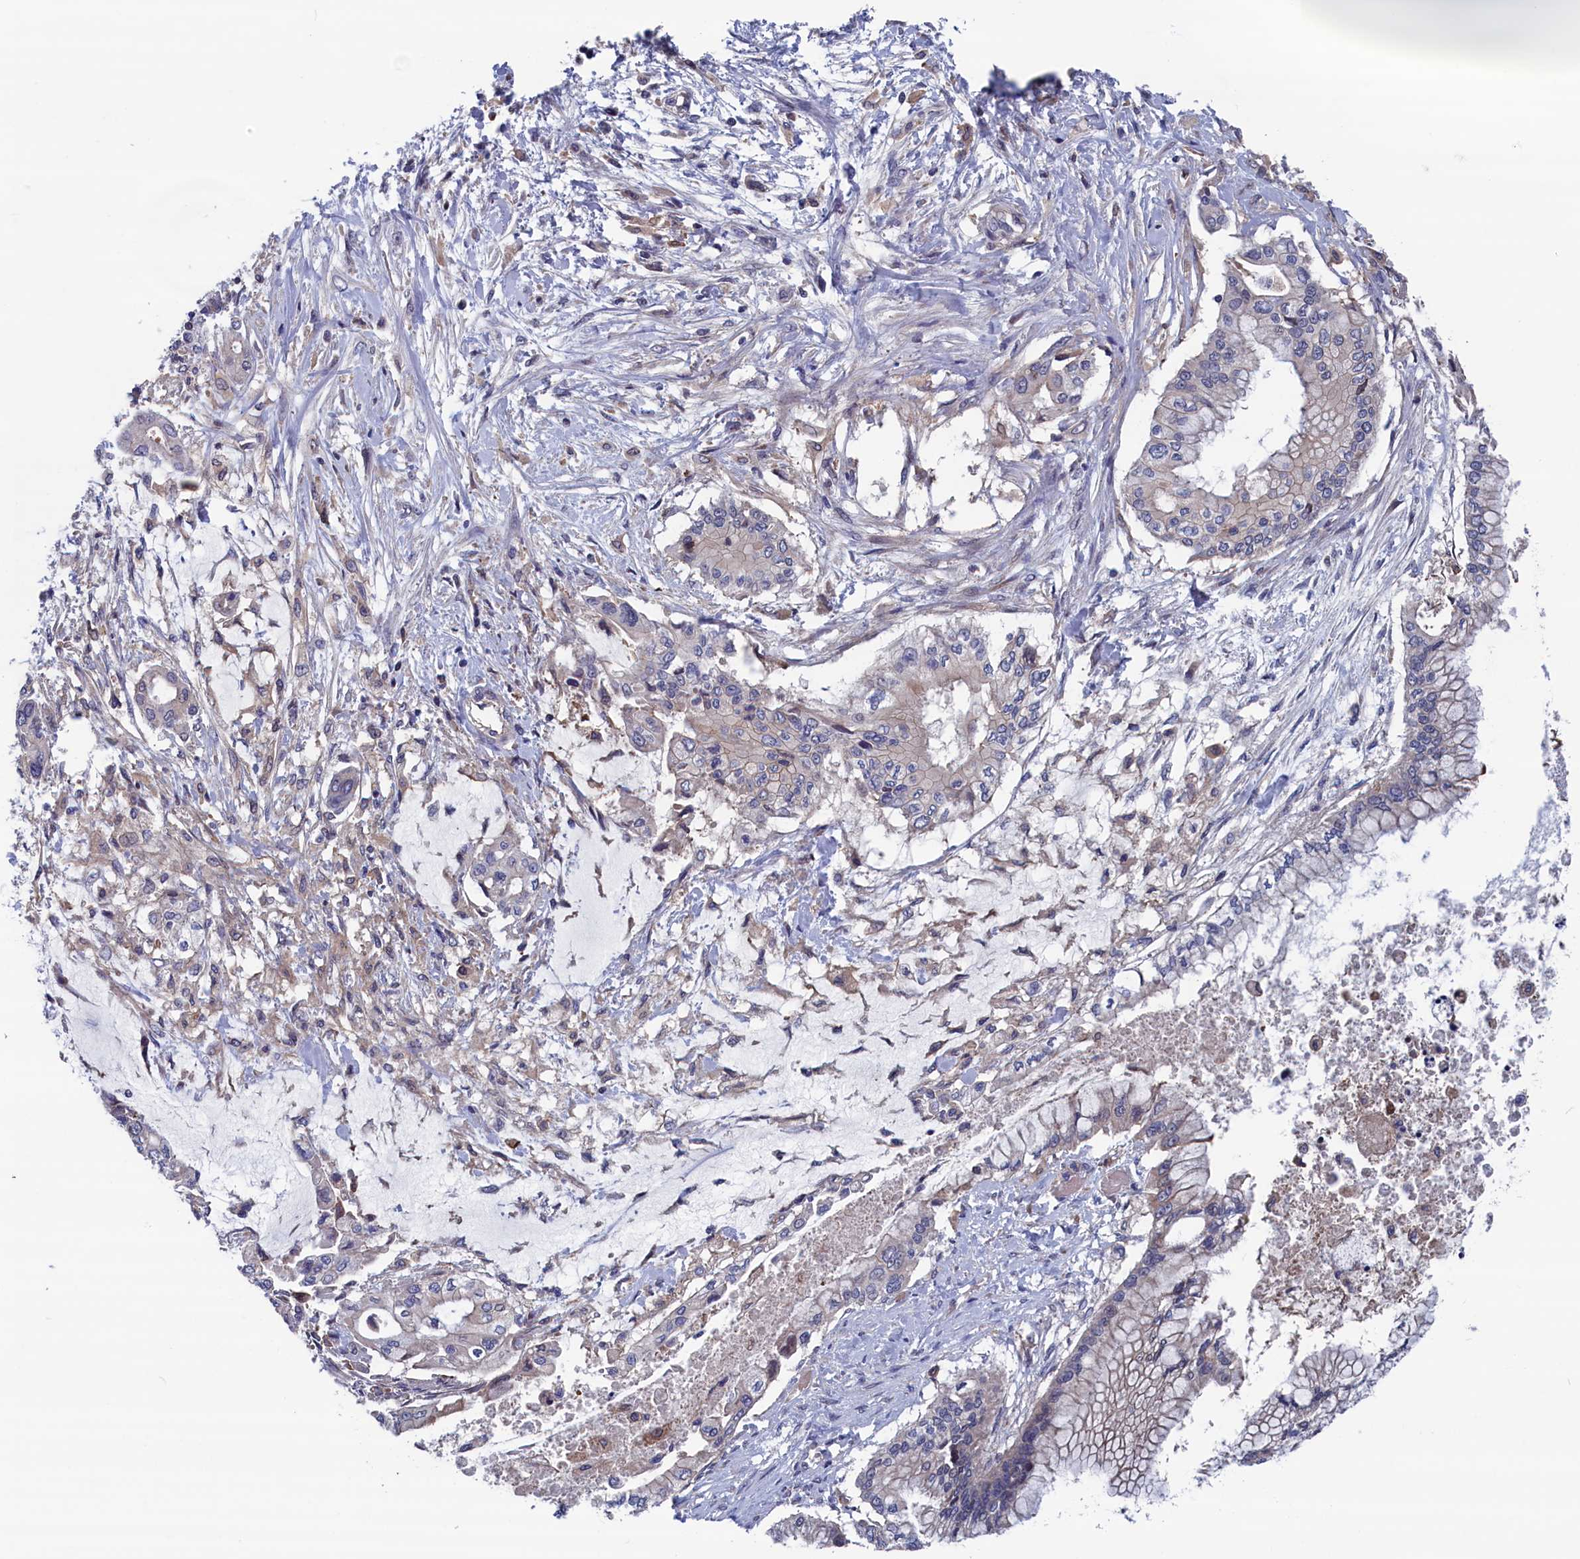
{"staining": {"intensity": "negative", "quantity": "none", "location": "none"}, "tissue": "pancreatic cancer", "cell_type": "Tumor cells", "image_type": "cancer", "snomed": [{"axis": "morphology", "description": "Adenocarcinoma, NOS"}, {"axis": "topography", "description": "Pancreas"}], "caption": "Immunohistochemical staining of pancreatic cancer (adenocarcinoma) shows no significant positivity in tumor cells.", "gene": "SPATA13", "patient": {"sex": "male", "age": 46}}